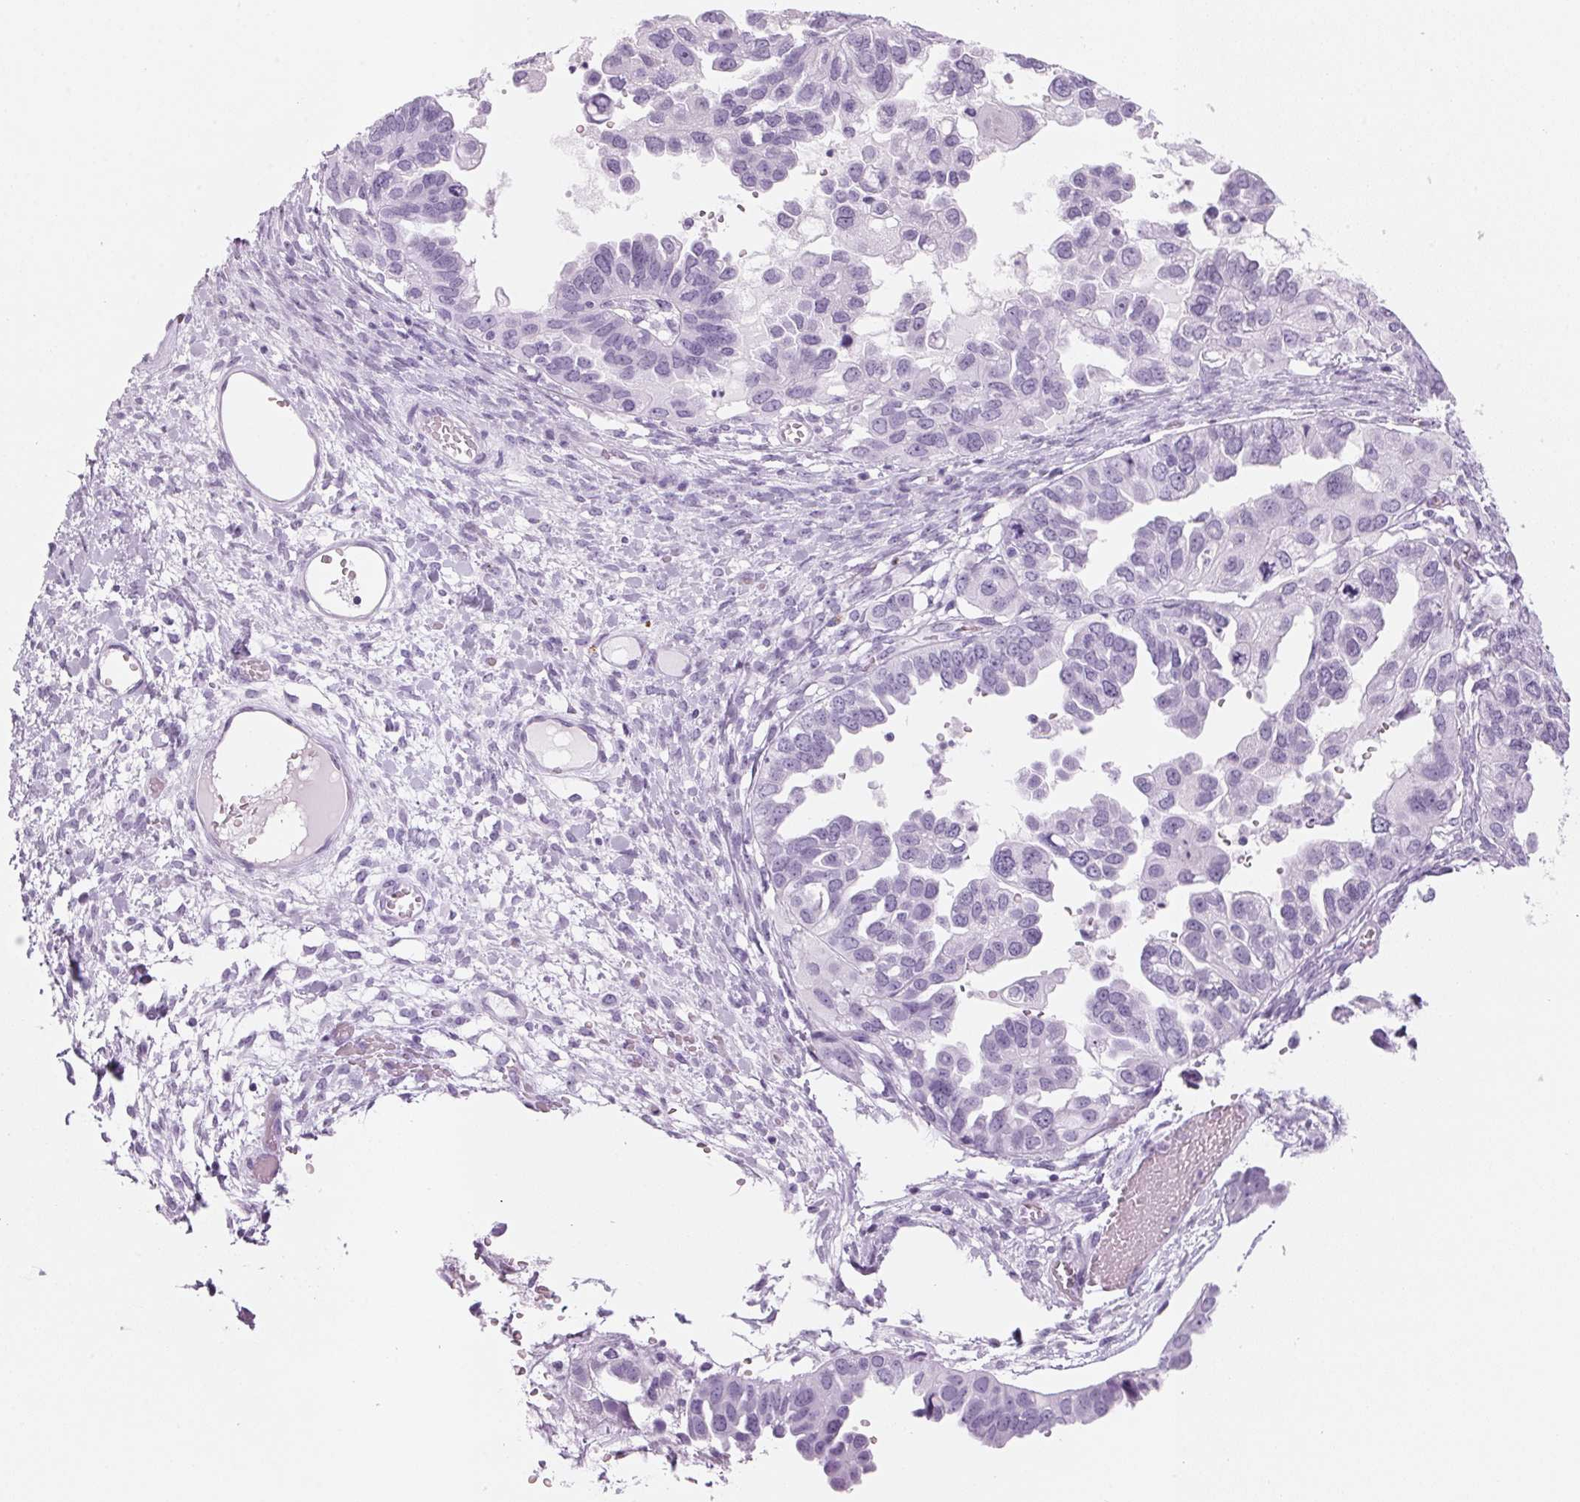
{"staining": {"intensity": "negative", "quantity": "none", "location": "none"}, "tissue": "ovarian cancer", "cell_type": "Tumor cells", "image_type": "cancer", "snomed": [{"axis": "morphology", "description": "Cystadenocarcinoma, serous, NOS"}, {"axis": "topography", "description": "Ovary"}], "caption": "Serous cystadenocarcinoma (ovarian) was stained to show a protein in brown. There is no significant staining in tumor cells. (Immunohistochemistry, brightfield microscopy, high magnification).", "gene": "ADAM20", "patient": {"sex": "female", "age": 53}}